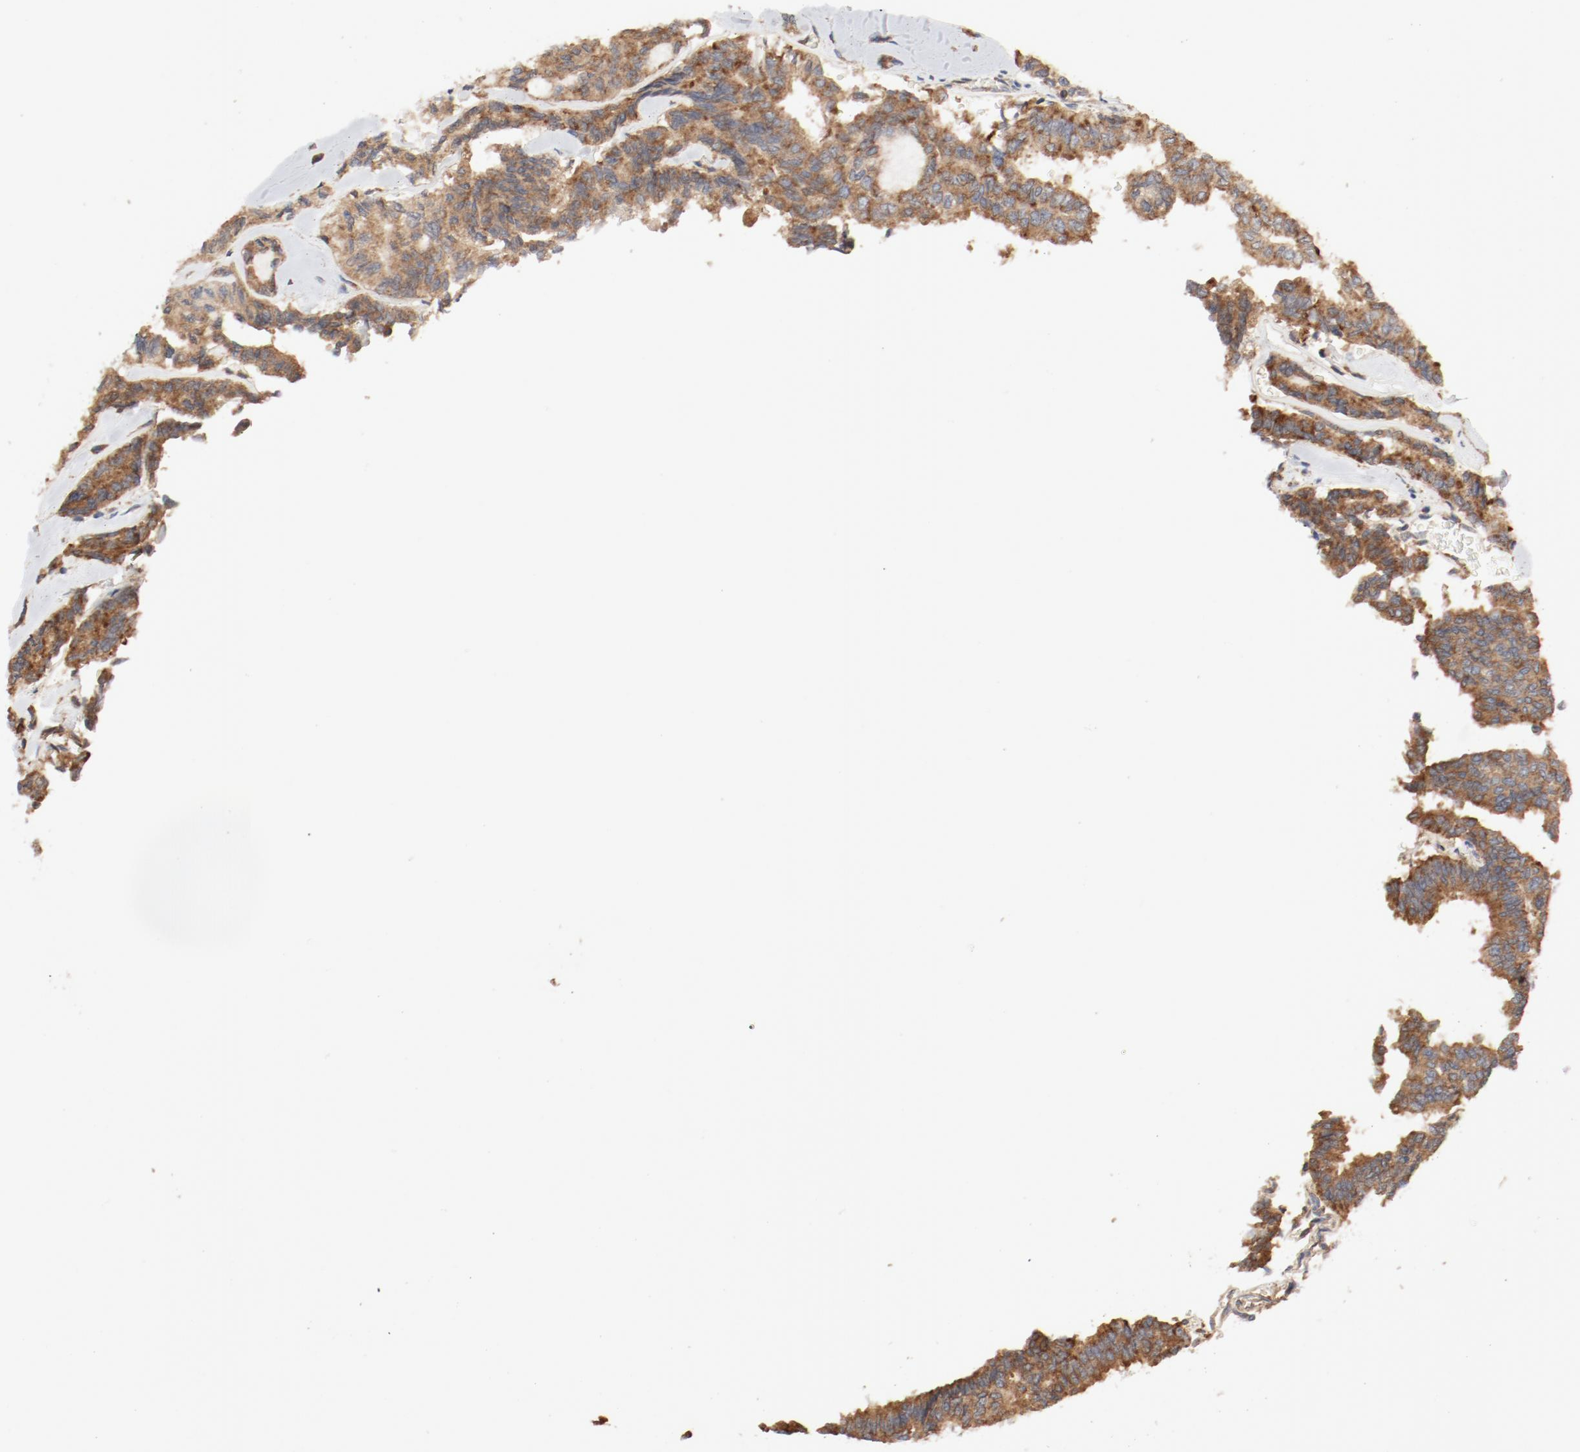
{"staining": {"intensity": "moderate", "quantity": ">75%", "location": "cytoplasmic/membranous"}, "tissue": "thyroid cancer", "cell_type": "Tumor cells", "image_type": "cancer", "snomed": [{"axis": "morphology", "description": "Papillary adenocarcinoma, NOS"}, {"axis": "topography", "description": "Thyroid gland"}], "caption": "This is a histology image of IHC staining of thyroid cancer, which shows moderate positivity in the cytoplasmic/membranous of tumor cells.", "gene": "RPS6", "patient": {"sex": "female", "age": 35}}